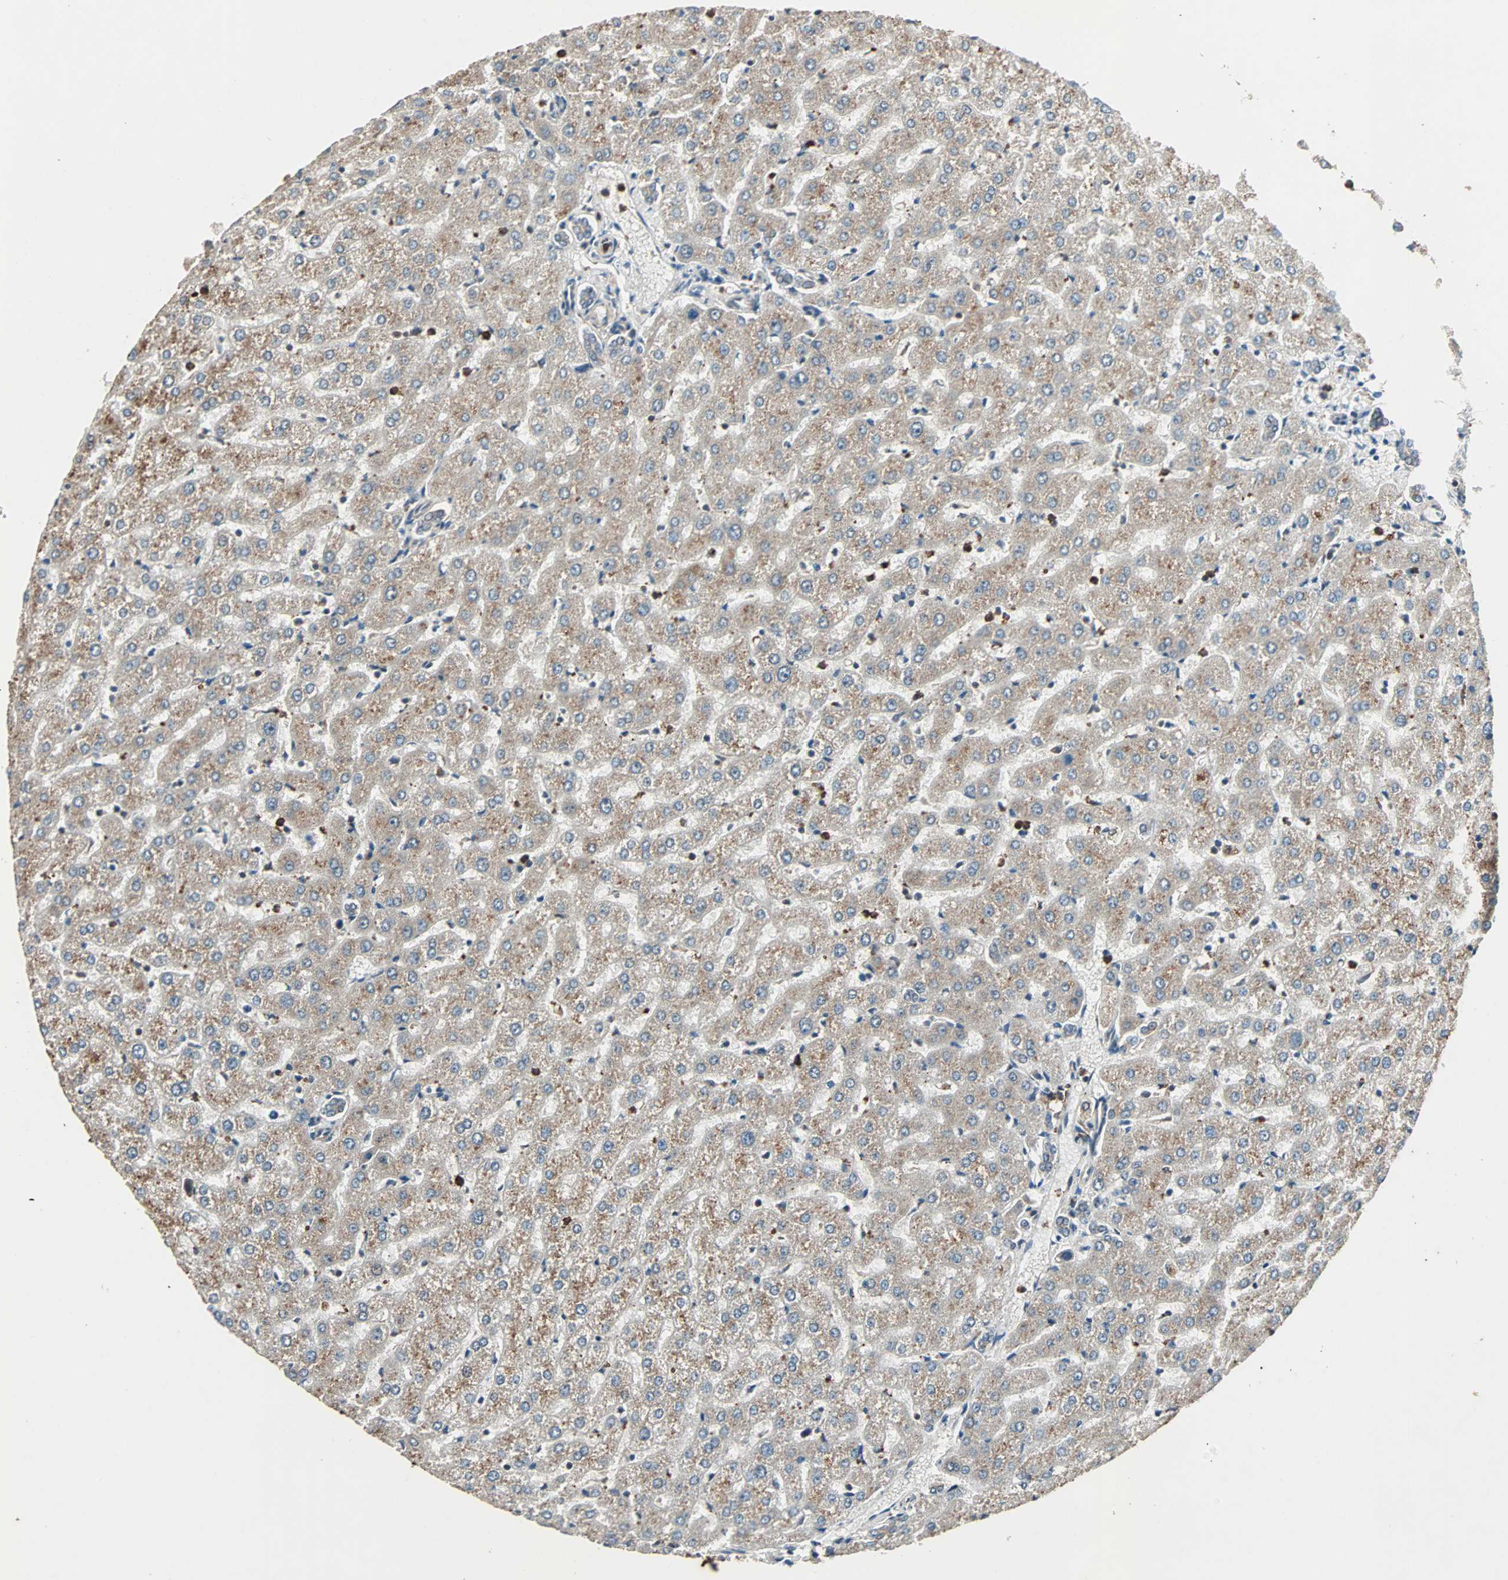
{"staining": {"intensity": "weak", "quantity": ">75%", "location": "cytoplasmic/membranous"}, "tissue": "liver", "cell_type": "Cholangiocytes", "image_type": "normal", "snomed": [{"axis": "morphology", "description": "Normal tissue, NOS"}, {"axis": "morphology", "description": "Fibrosis, NOS"}, {"axis": "topography", "description": "Liver"}], "caption": "A brown stain labels weak cytoplasmic/membranous expression of a protein in cholangiocytes of unremarkable liver. (DAB (3,3'-diaminobenzidine) IHC, brown staining for protein, blue staining for nuclei).", "gene": "GCK", "patient": {"sex": "female", "age": 29}}